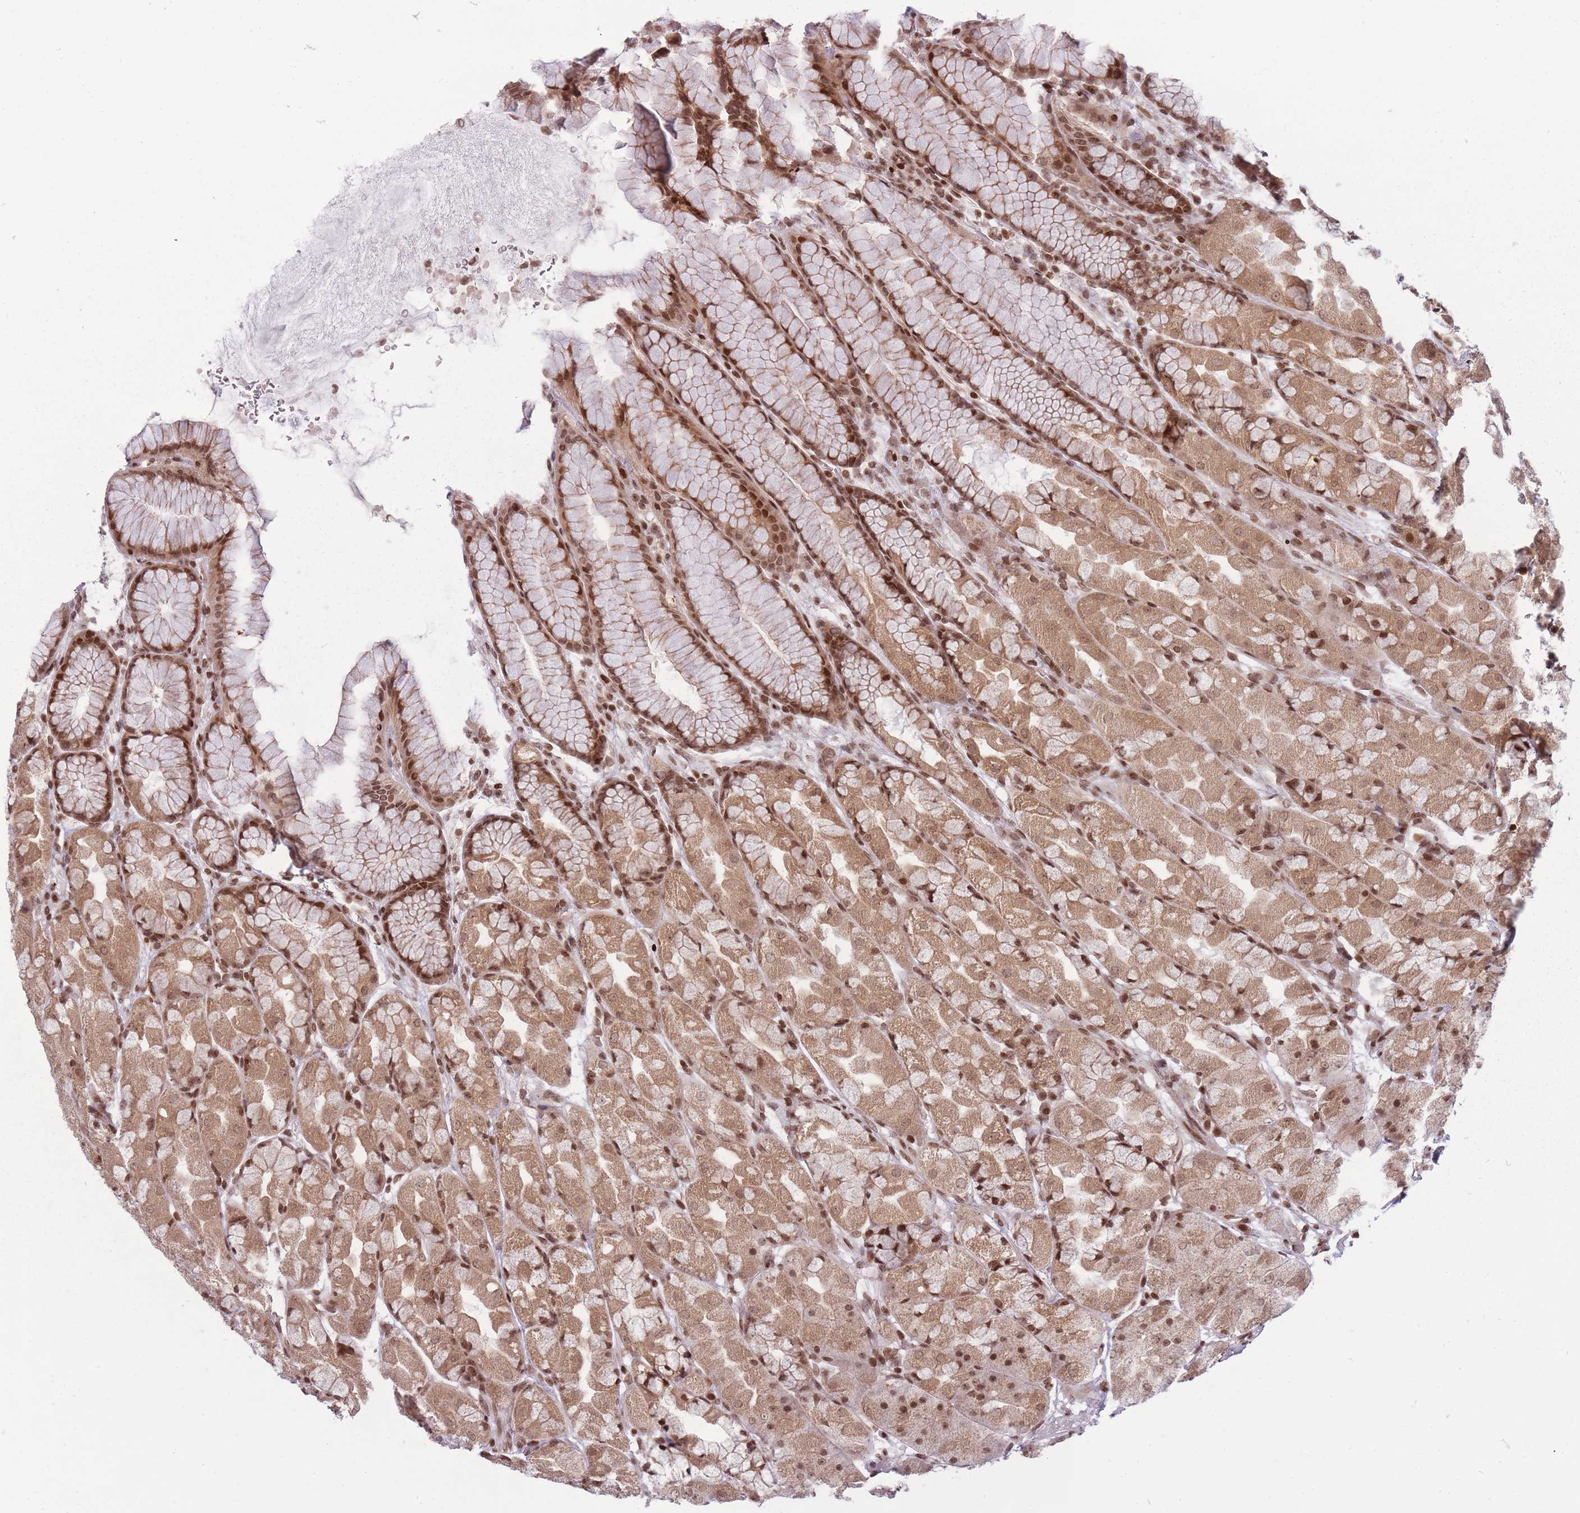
{"staining": {"intensity": "moderate", "quantity": ">75%", "location": "cytoplasmic/membranous,nuclear"}, "tissue": "stomach", "cell_type": "Glandular cells", "image_type": "normal", "snomed": [{"axis": "morphology", "description": "Normal tissue, NOS"}, {"axis": "topography", "description": "Stomach"}], "caption": "Immunohistochemical staining of benign human stomach exhibits >75% levels of moderate cytoplasmic/membranous,nuclear protein staining in about >75% of glandular cells.", "gene": "TMC6", "patient": {"sex": "male", "age": 57}}